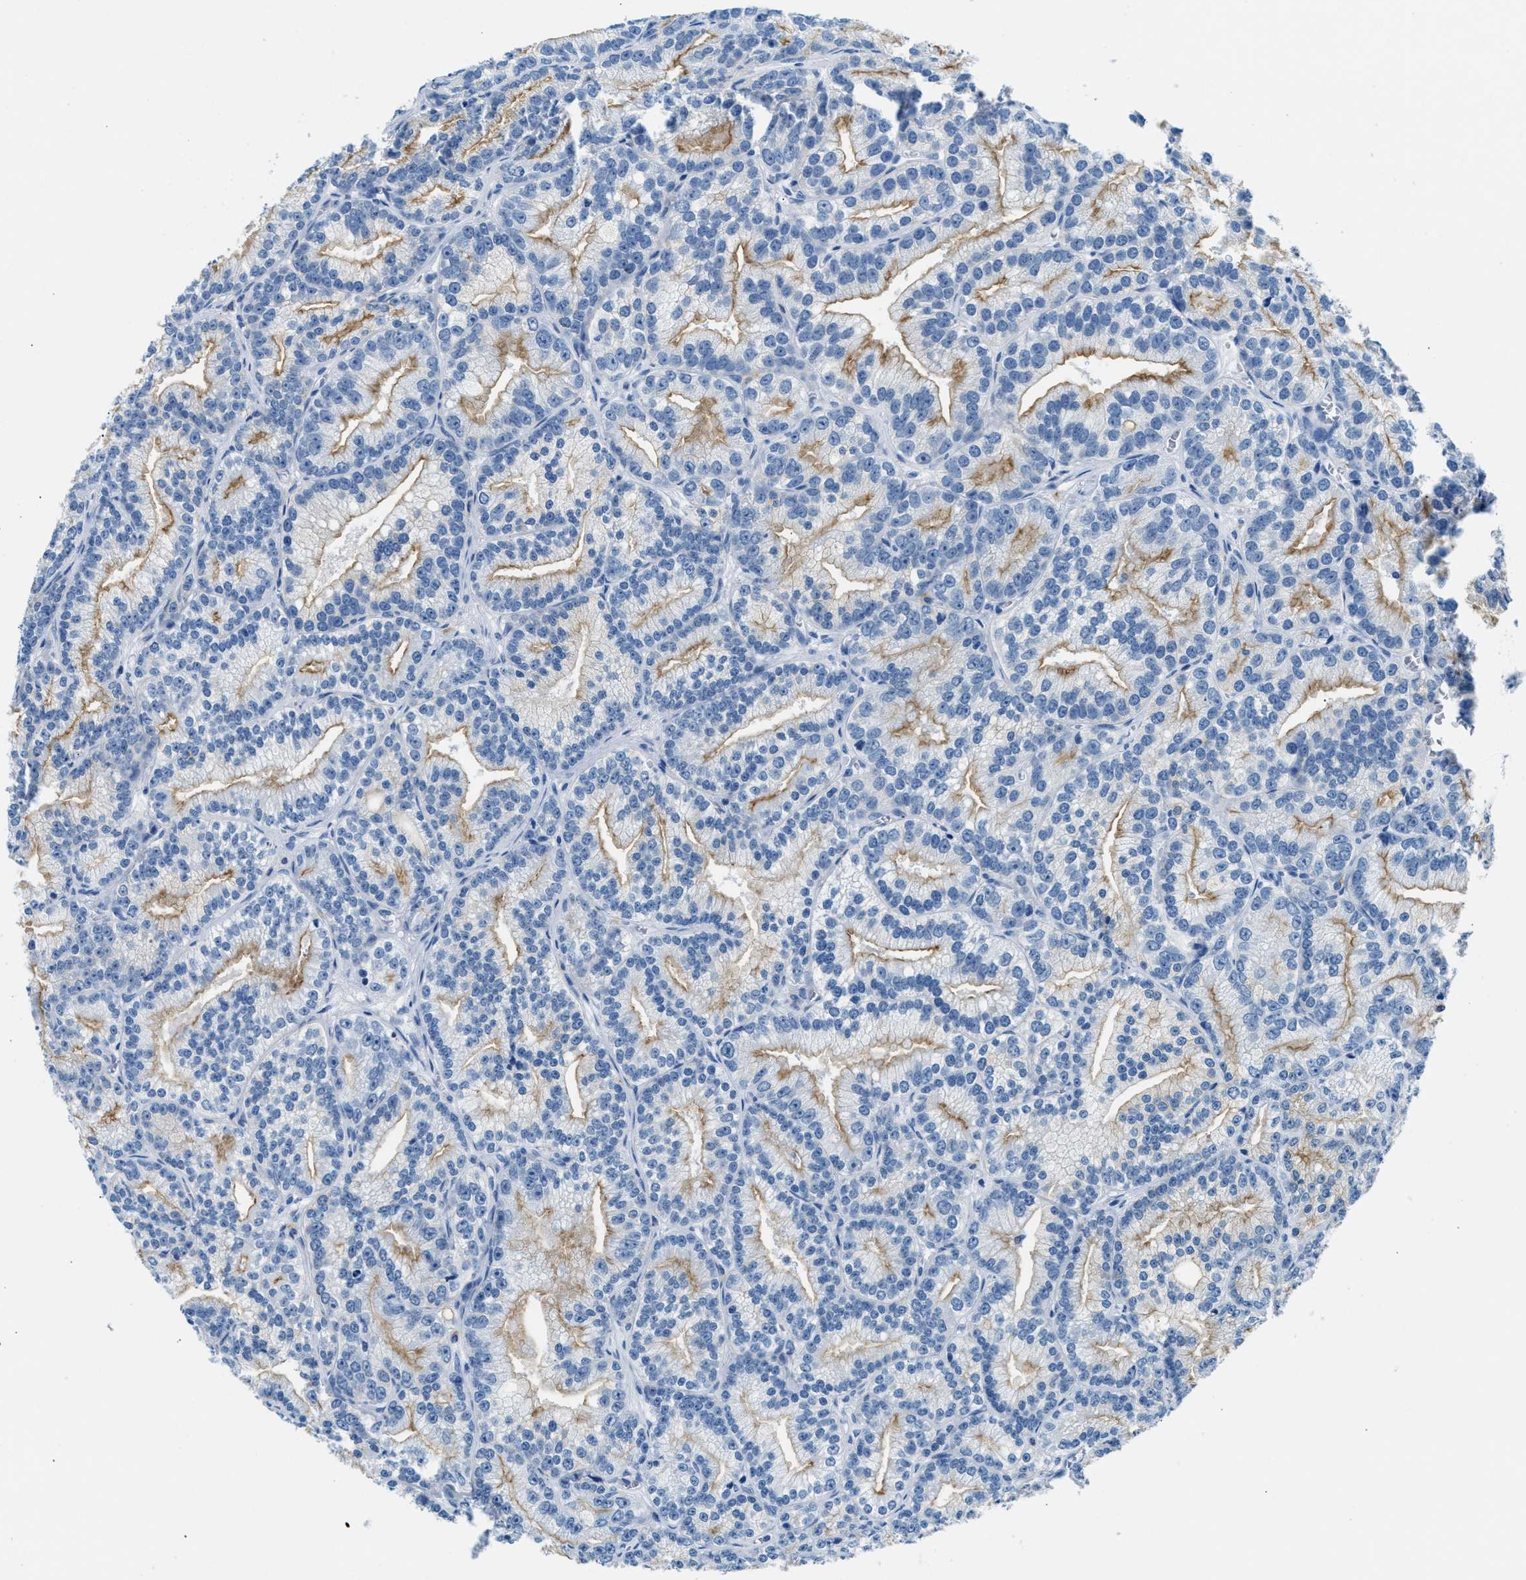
{"staining": {"intensity": "weak", "quantity": ">75%", "location": "cytoplasmic/membranous"}, "tissue": "prostate cancer", "cell_type": "Tumor cells", "image_type": "cancer", "snomed": [{"axis": "morphology", "description": "Adenocarcinoma, Low grade"}, {"axis": "topography", "description": "Prostate"}], "caption": "Tumor cells display weak cytoplasmic/membranous expression in about >75% of cells in prostate cancer.", "gene": "CLDN18", "patient": {"sex": "male", "age": 89}}